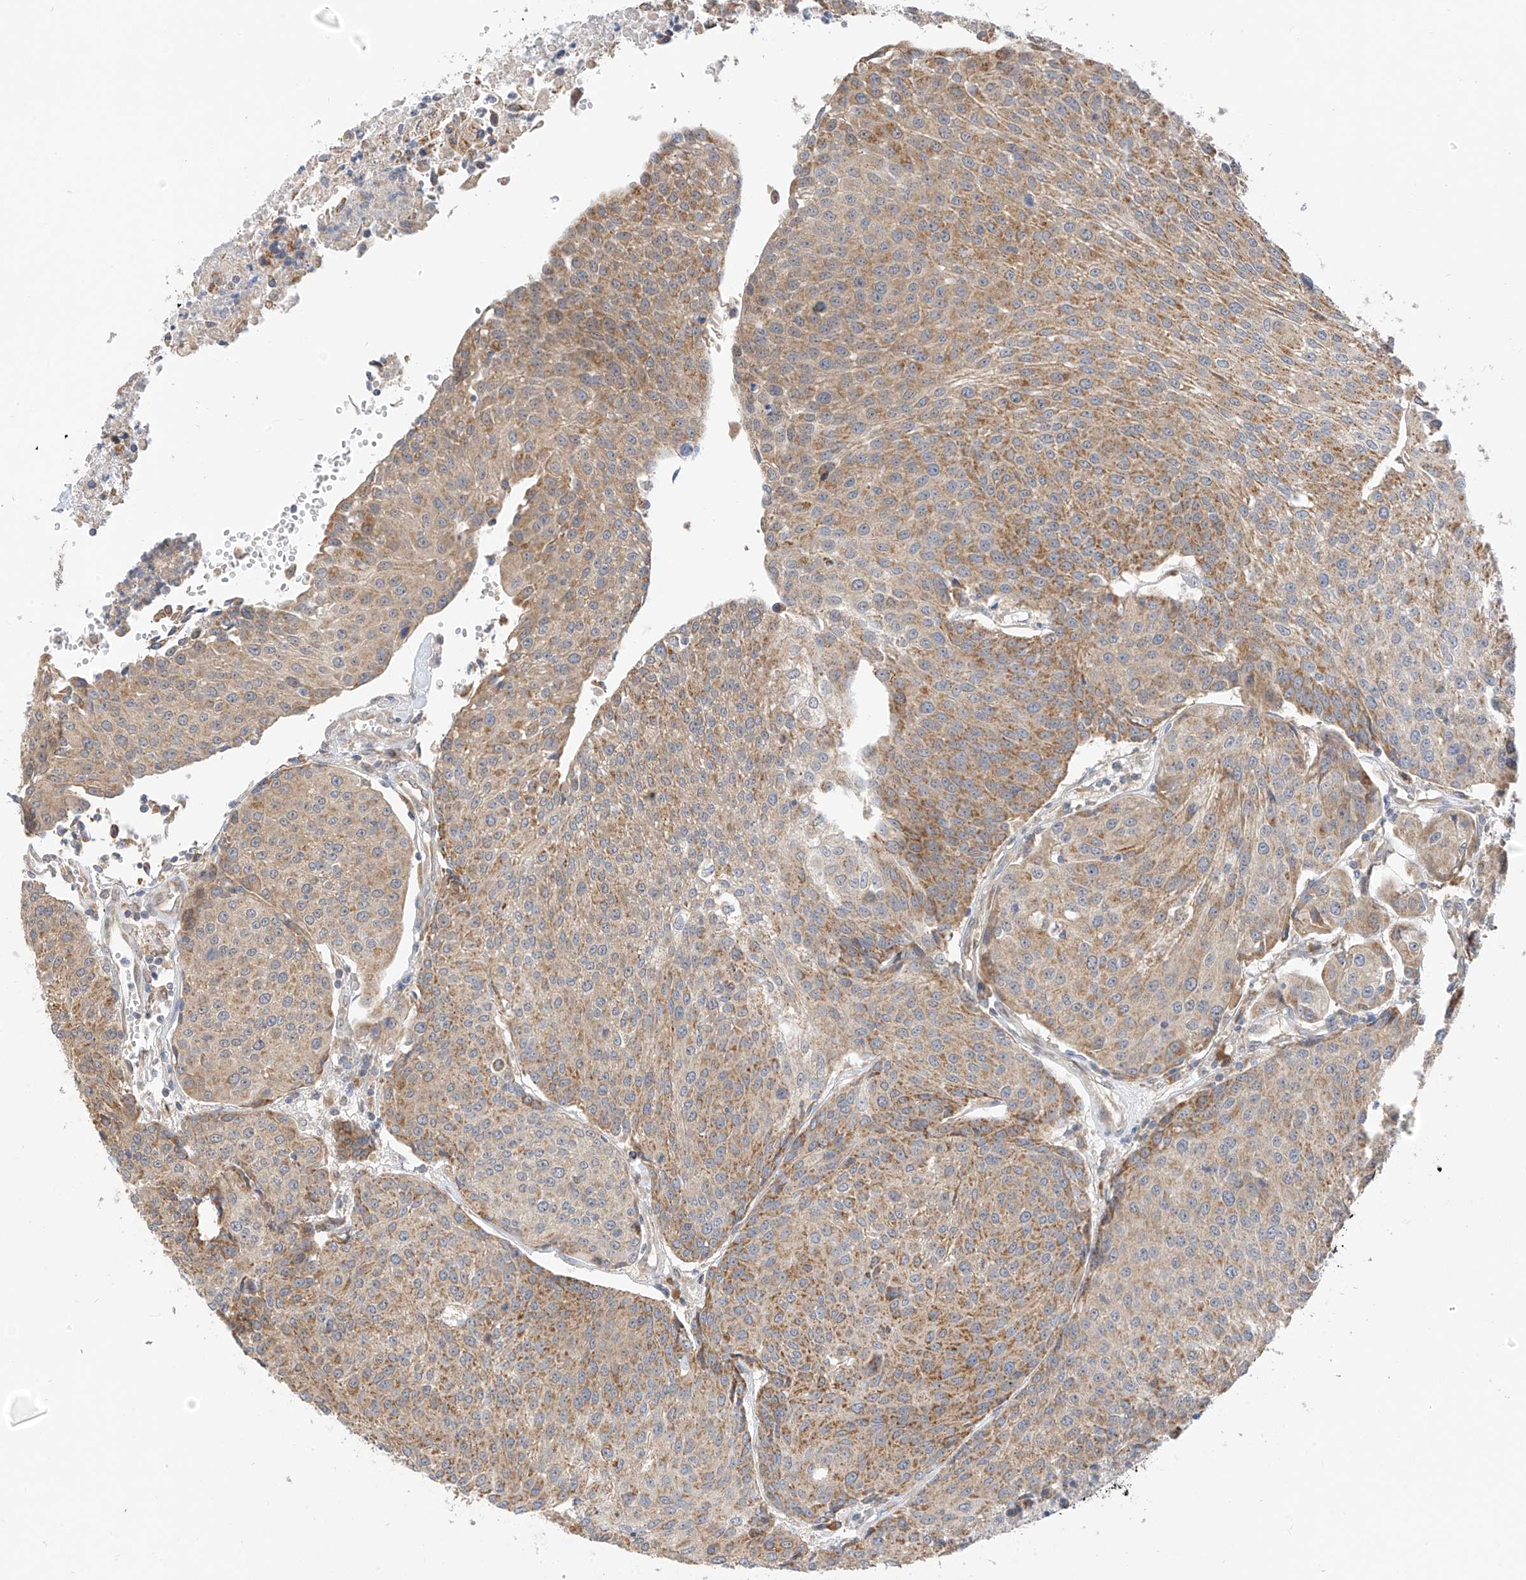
{"staining": {"intensity": "moderate", "quantity": "25%-75%", "location": "cytoplasmic/membranous"}, "tissue": "urothelial cancer", "cell_type": "Tumor cells", "image_type": "cancer", "snomed": [{"axis": "morphology", "description": "Urothelial carcinoma, High grade"}, {"axis": "topography", "description": "Urinary bladder"}], "caption": "Moderate cytoplasmic/membranous positivity for a protein is seen in about 25%-75% of tumor cells of urothelial cancer using immunohistochemistry.", "gene": "PPA2", "patient": {"sex": "female", "age": 85}}